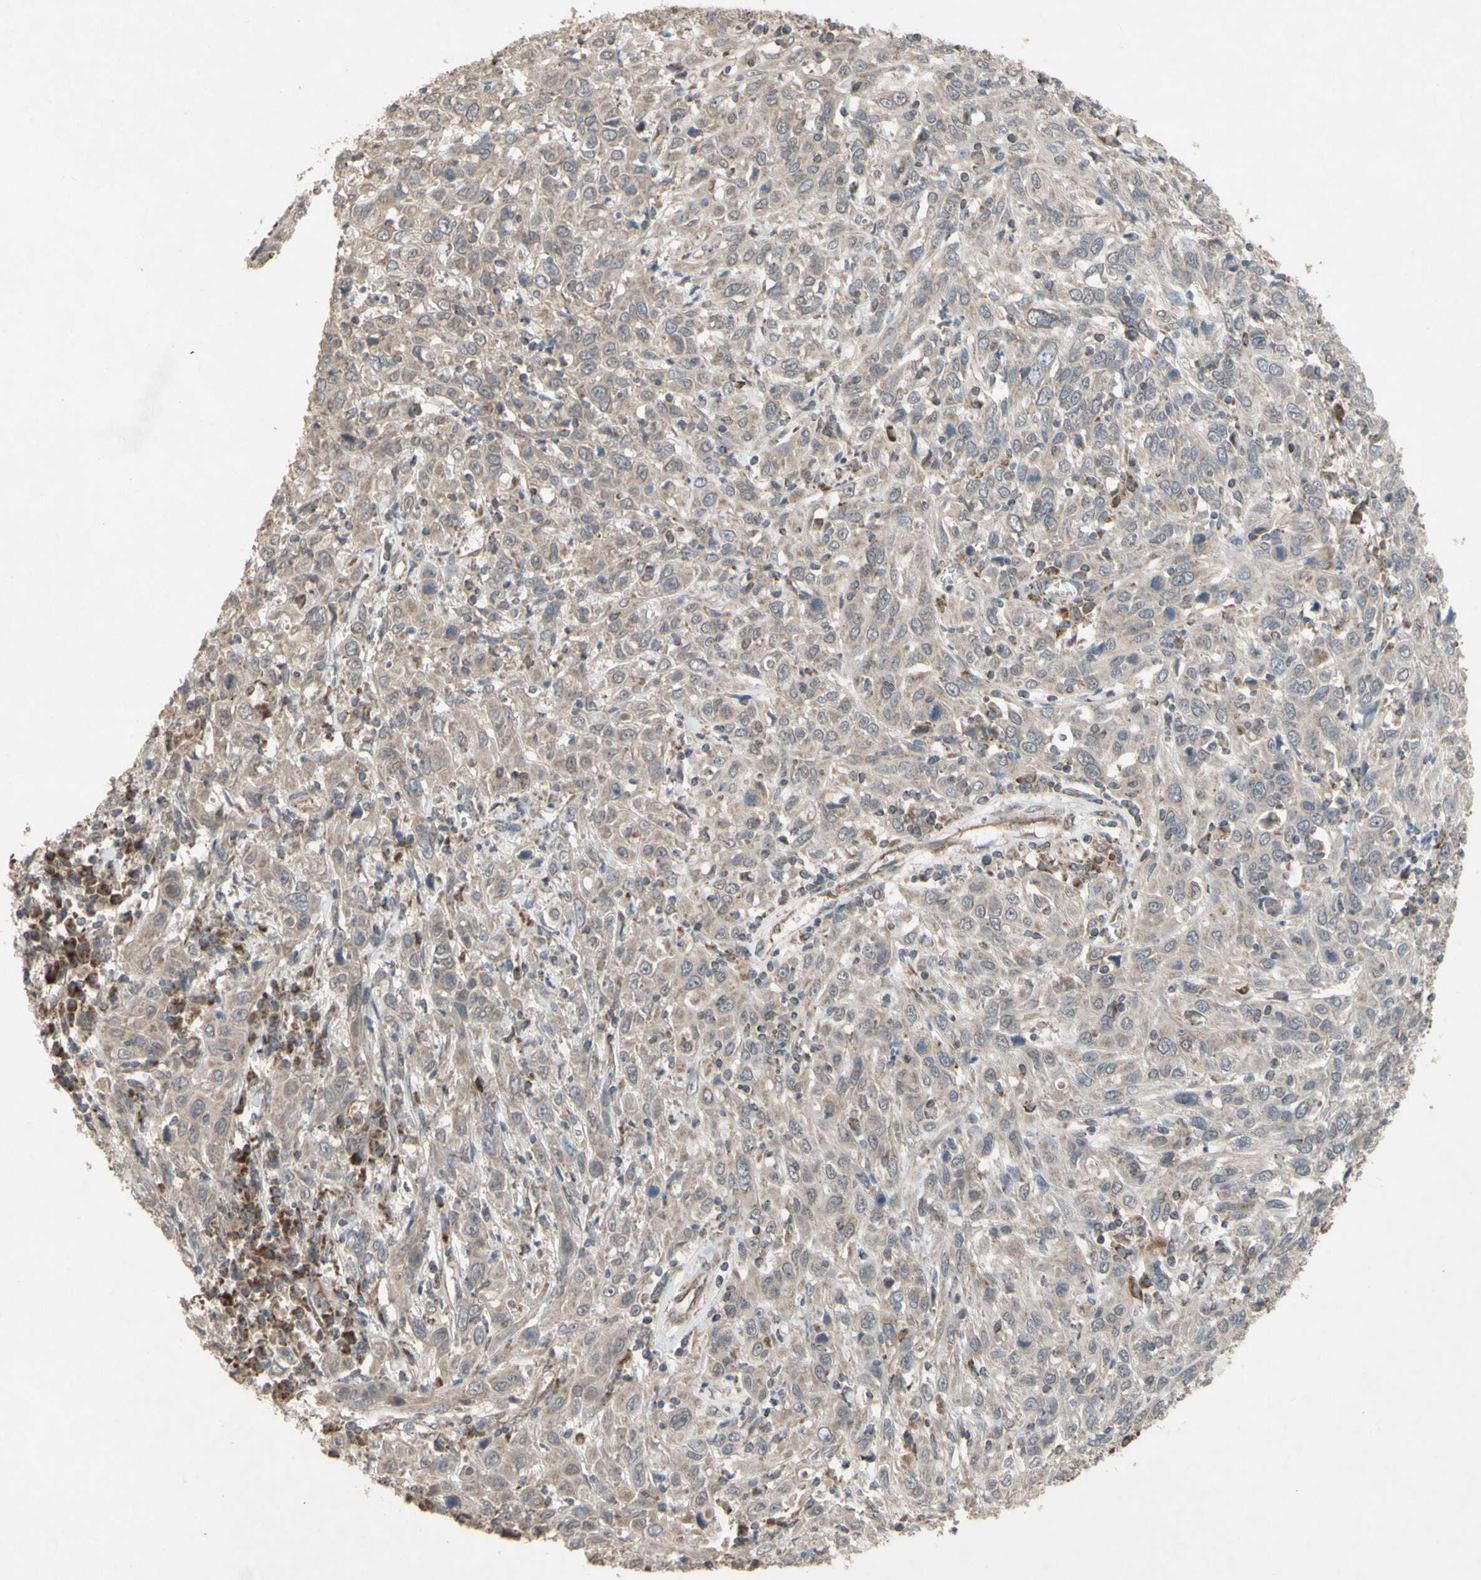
{"staining": {"intensity": "weak", "quantity": ">75%", "location": "cytoplasmic/membranous"}, "tissue": "cervical cancer", "cell_type": "Tumor cells", "image_type": "cancer", "snomed": [{"axis": "morphology", "description": "Squamous cell carcinoma, NOS"}, {"axis": "topography", "description": "Cervix"}], "caption": "This photomicrograph demonstrates IHC staining of squamous cell carcinoma (cervical), with low weak cytoplasmic/membranous staining in about >75% of tumor cells.", "gene": "CD164", "patient": {"sex": "female", "age": 46}}